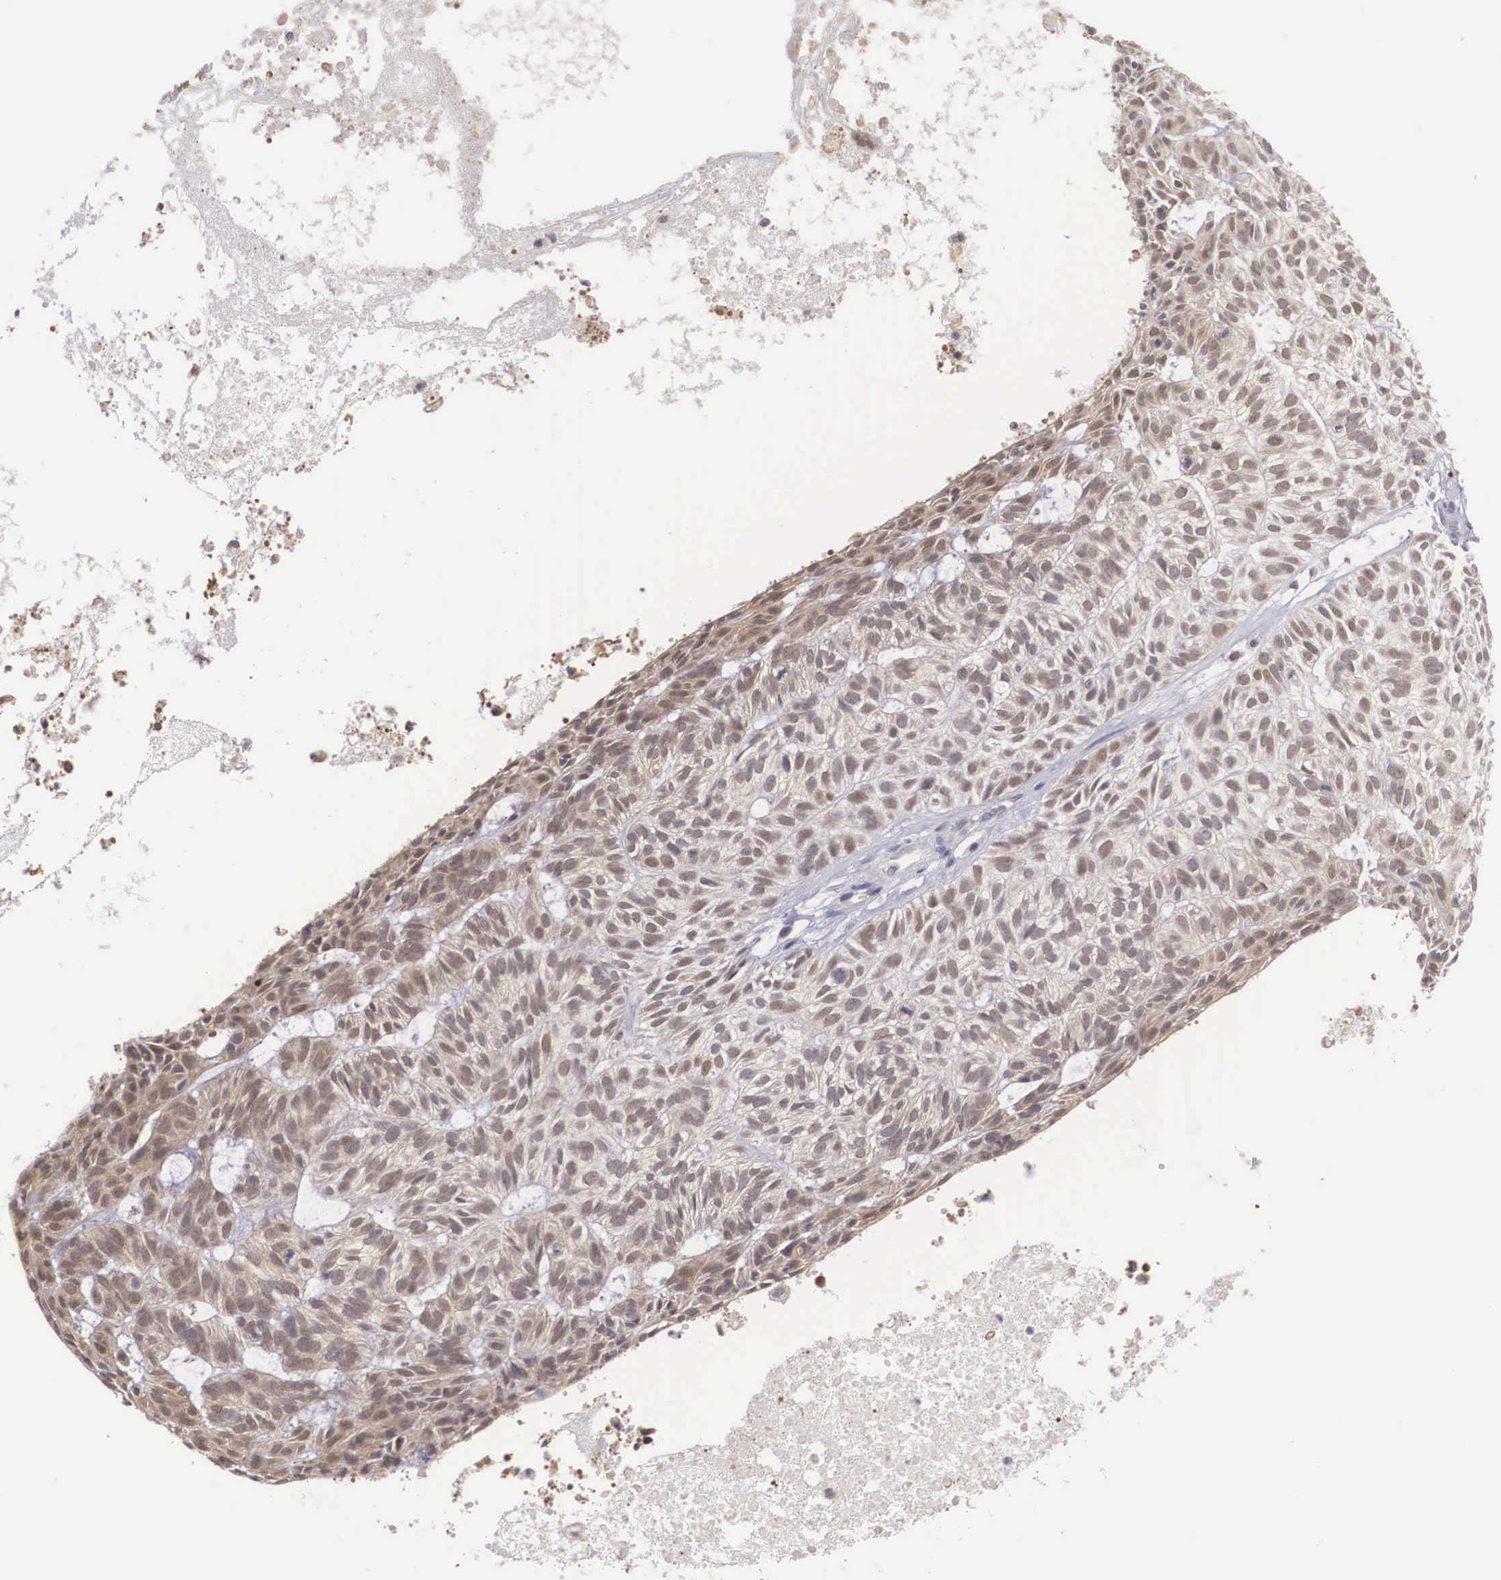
{"staining": {"intensity": "moderate", "quantity": "25%-75%", "location": "cytoplasmic/membranous,nuclear"}, "tissue": "skin cancer", "cell_type": "Tumor cells", "image_type": "cancer", "snomed": [{"axis": "morphology", "description": "Basal cell carcinoma"}, {"axis": "topography", "description": "Skin"}], "caption": "IHC of human skin cancer reveals medium levels of moderate cytoplasmic/membranous and nuclear expression in approximately 25%-75% of tumor cells.", "gene": "NINL", "patient": {"sex": "male", "age": 75}}